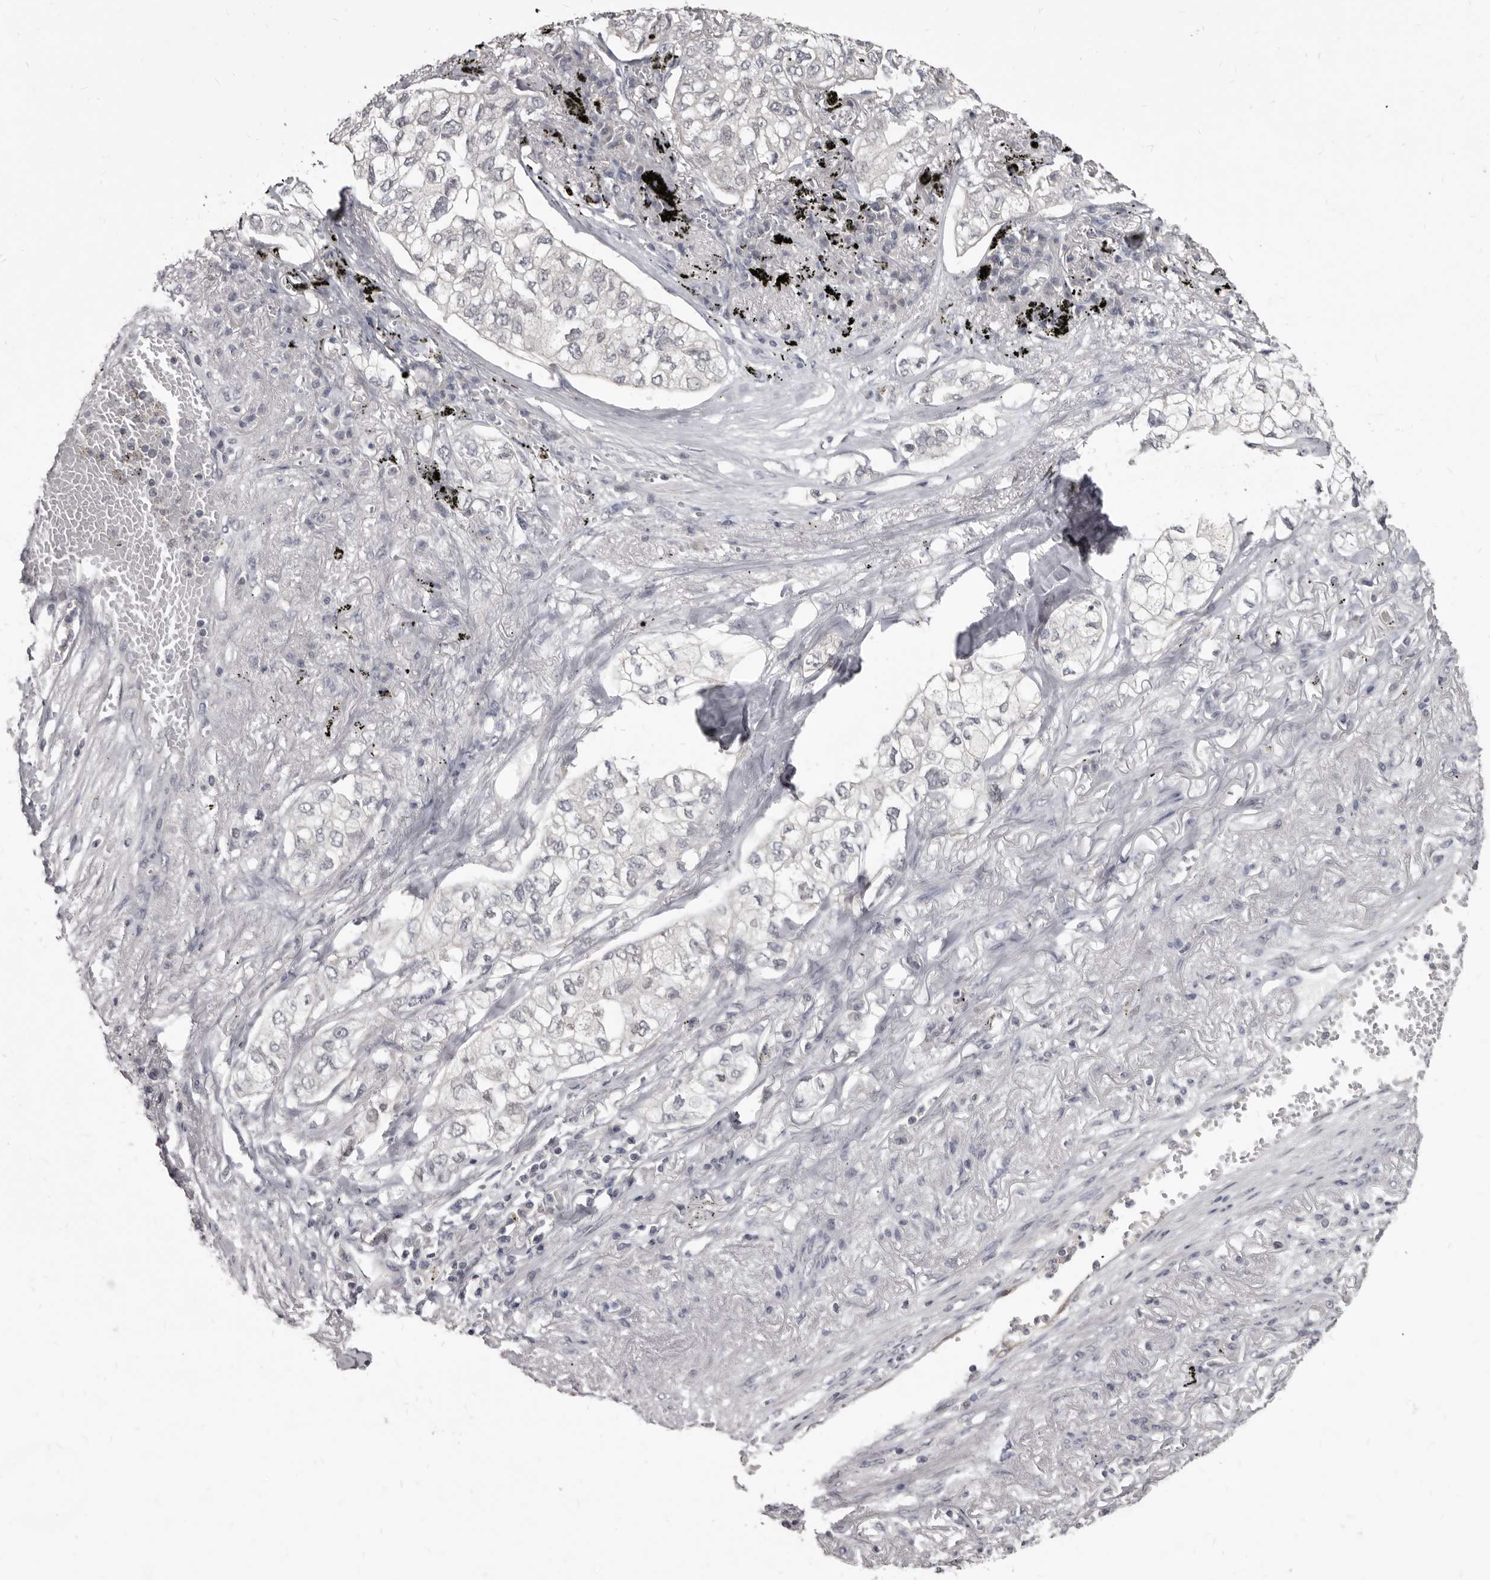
{"staining": {"intensity": "negative", "quantity": "none", "location": "none"}, "tissue": "lung cancer", "cell_type": "Tumor cells", "image_type": "cancer", "snomed": [{"axis": "morphology", "description": "Adenocarcinoma, NOS"}, {"axis": "topography", "description": "Lung"}], "caption": "The histopathology image exhibits no significant positivity in tumor cells of lung cancer.", "gene": "SULT1E1", "patient": {"sex": "male", "age": 65}}